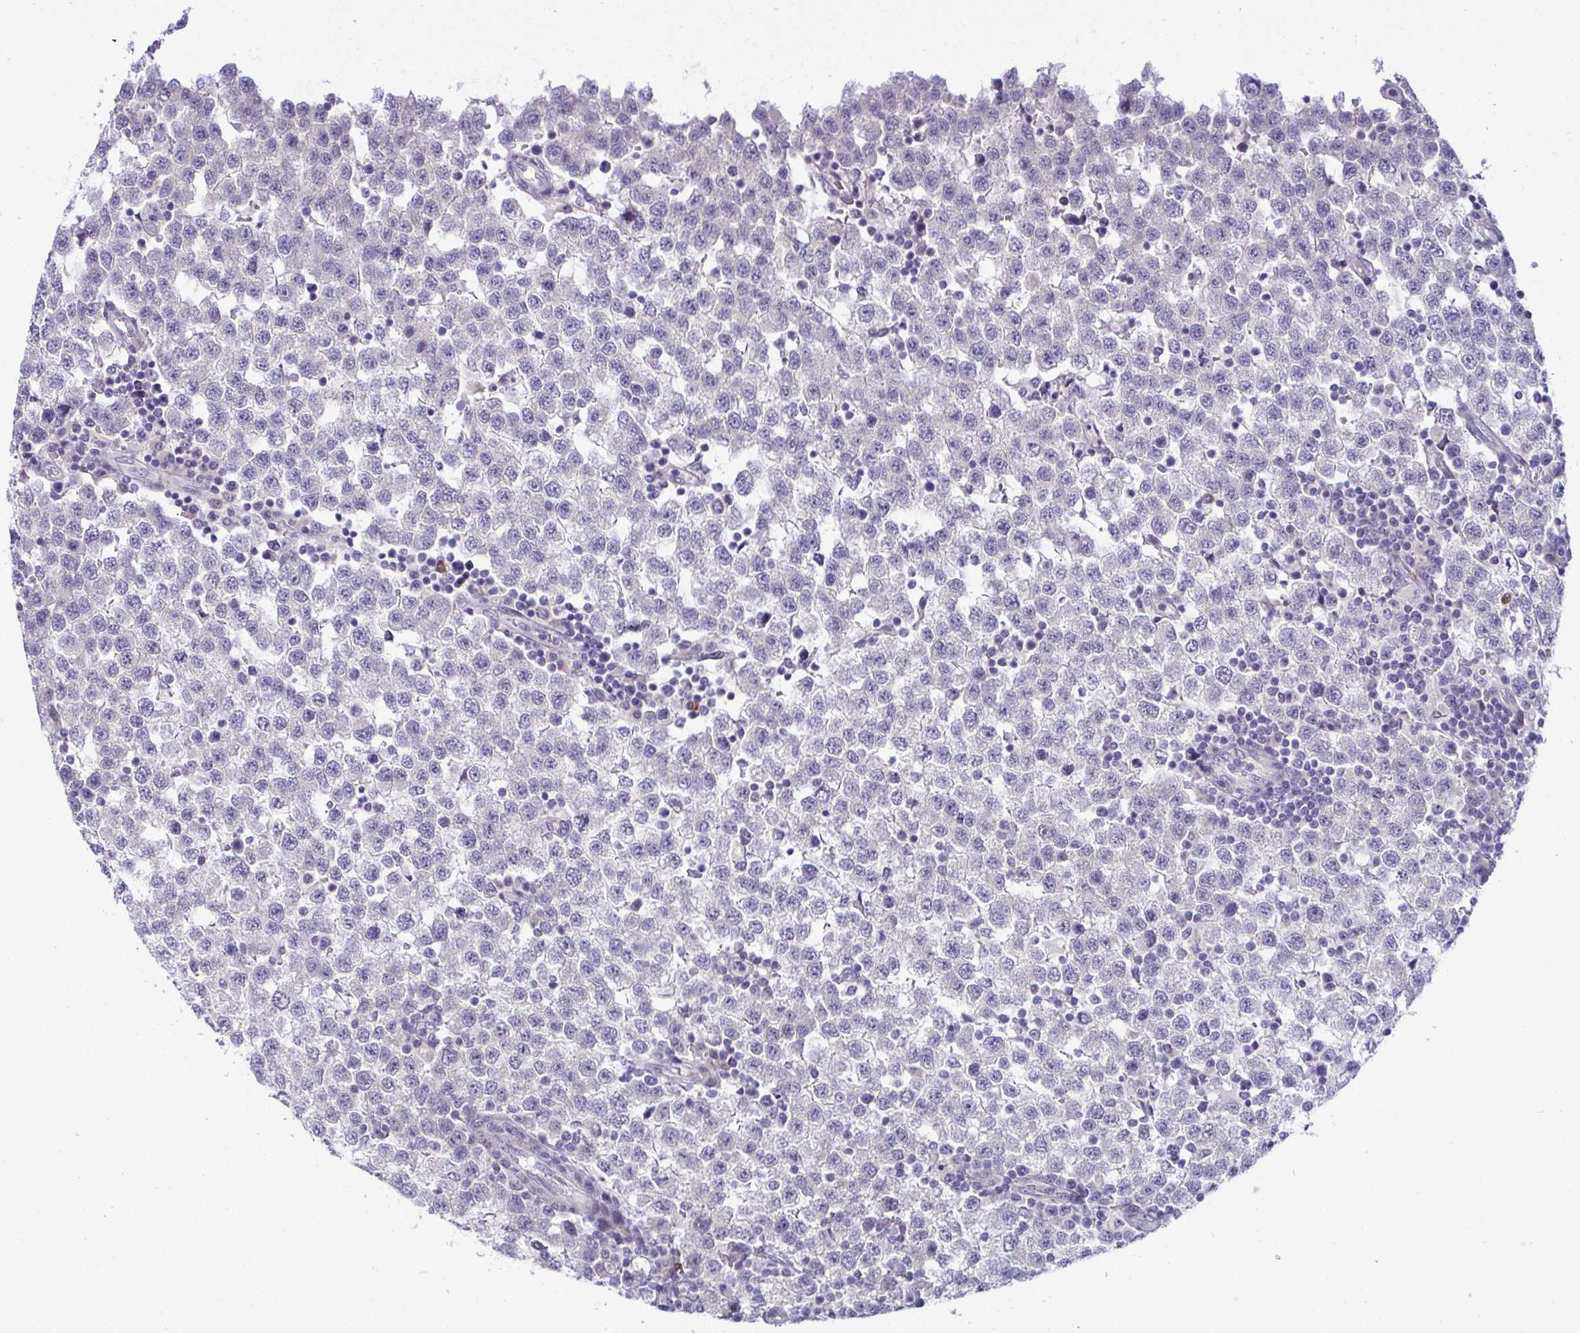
{"staining": {"intensity": "negative", "quantity": "none", "location": "none"}, "tissue": "testis cancer", "cell_type": "Tumor cells", "image_type": "cancer", "snomed": [{"axis": "morphology", "description": "Seminoma, NOS"}, {"axis": "topography", "description": "Testis"}], "caption": "Human testis seminoma stained for a protein using immunohistochemistry (IHC) exhibits no staining in tumor cells.", "gene": "USP35", "patient": {"sex": "male", "age": 34}}